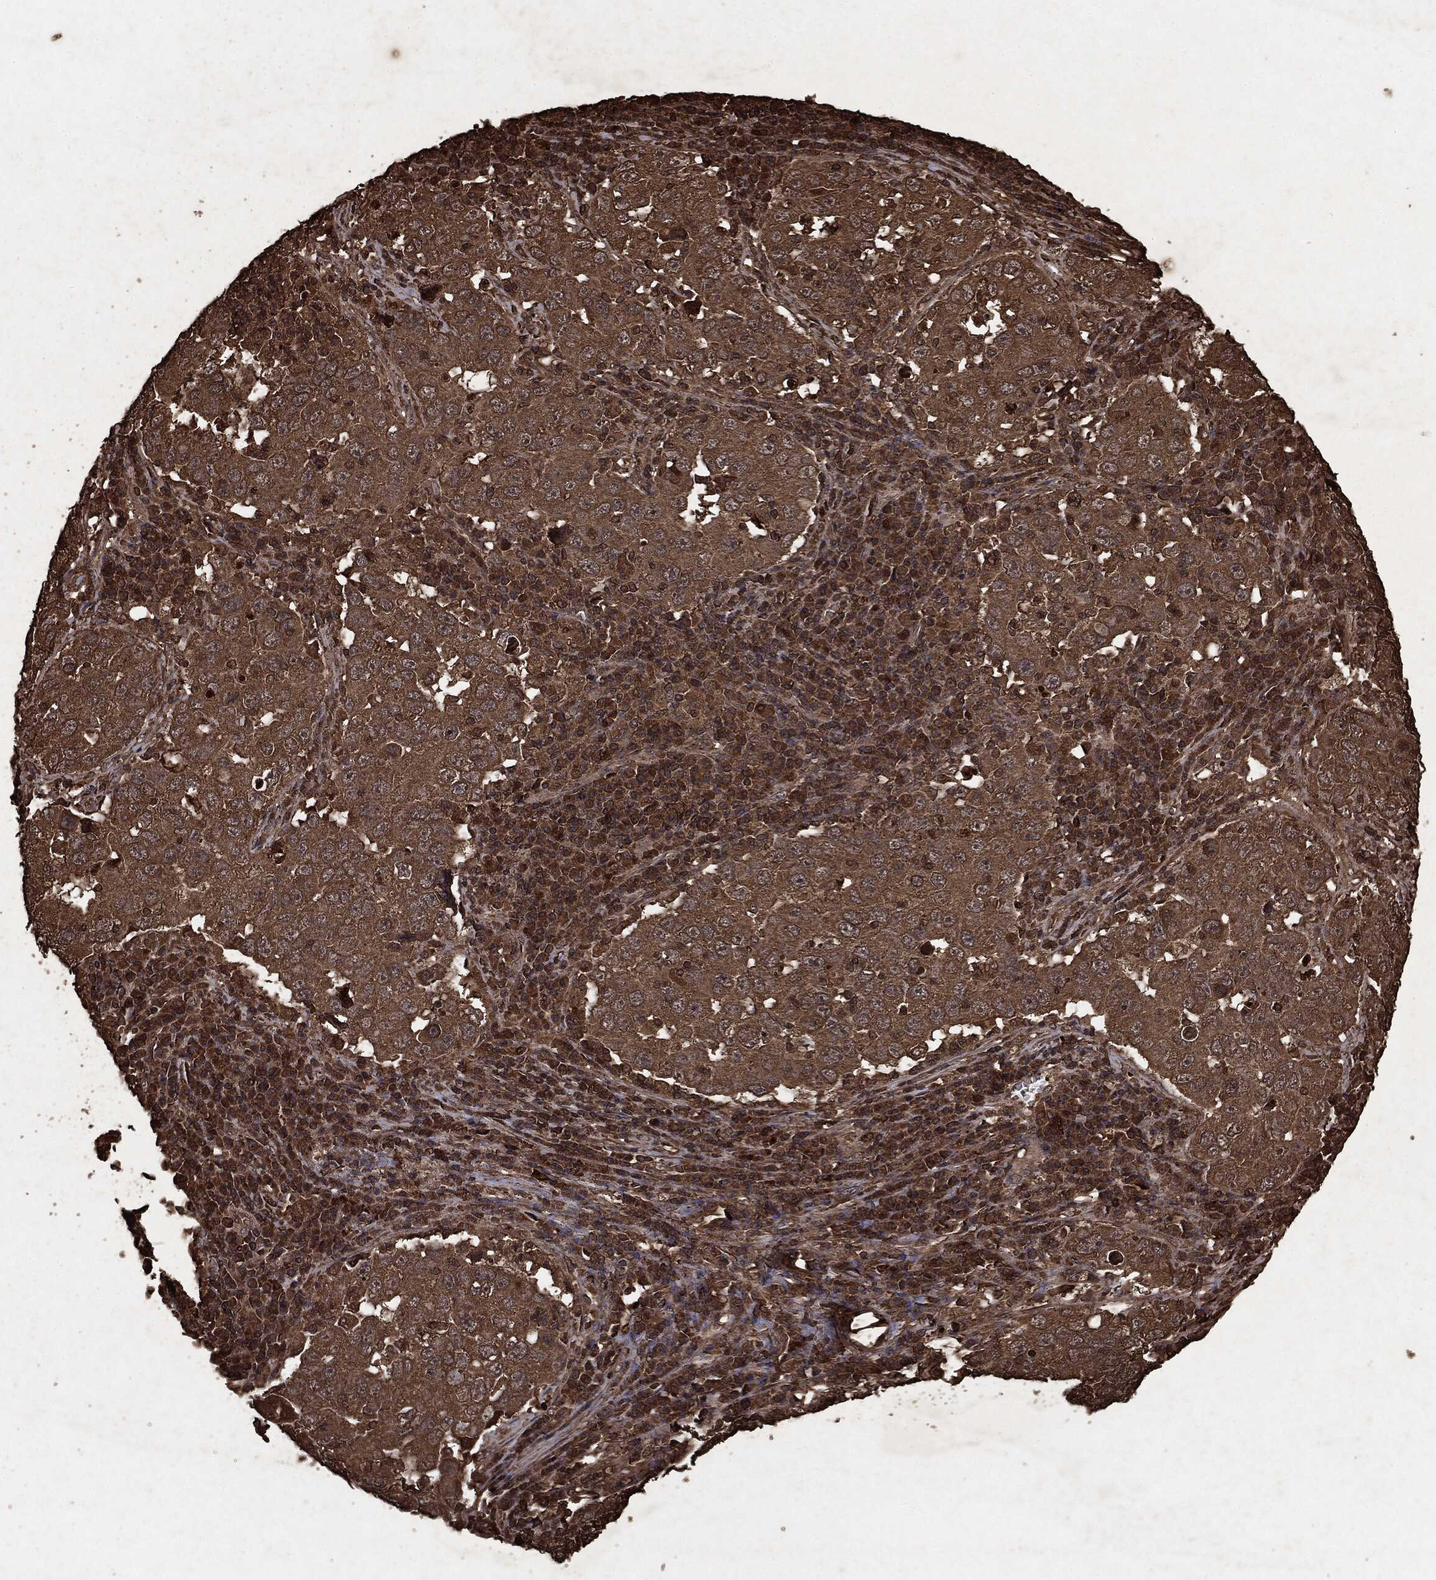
{"staining": {"intensity": "moderate", "quantity": ">75%", "location": "cytoplasmic/membranous"}, "tissue": "lung cancer", "cell_type": "Tumor cells", "image_type": "cancer", "snomed": [{"axis": "morphology", "description": "Adenocarcinoma, NOS"}, {"axis": "topography", "description": "Lung"}], "caption": "Moderate cytoplasmic/membranous expression for a protein is present in approximately >75% of tumor cells of adenocarcinoma (lung) using IHC.", "gene": "ARAF", "patient": {"sex": "male", "age": 73}}